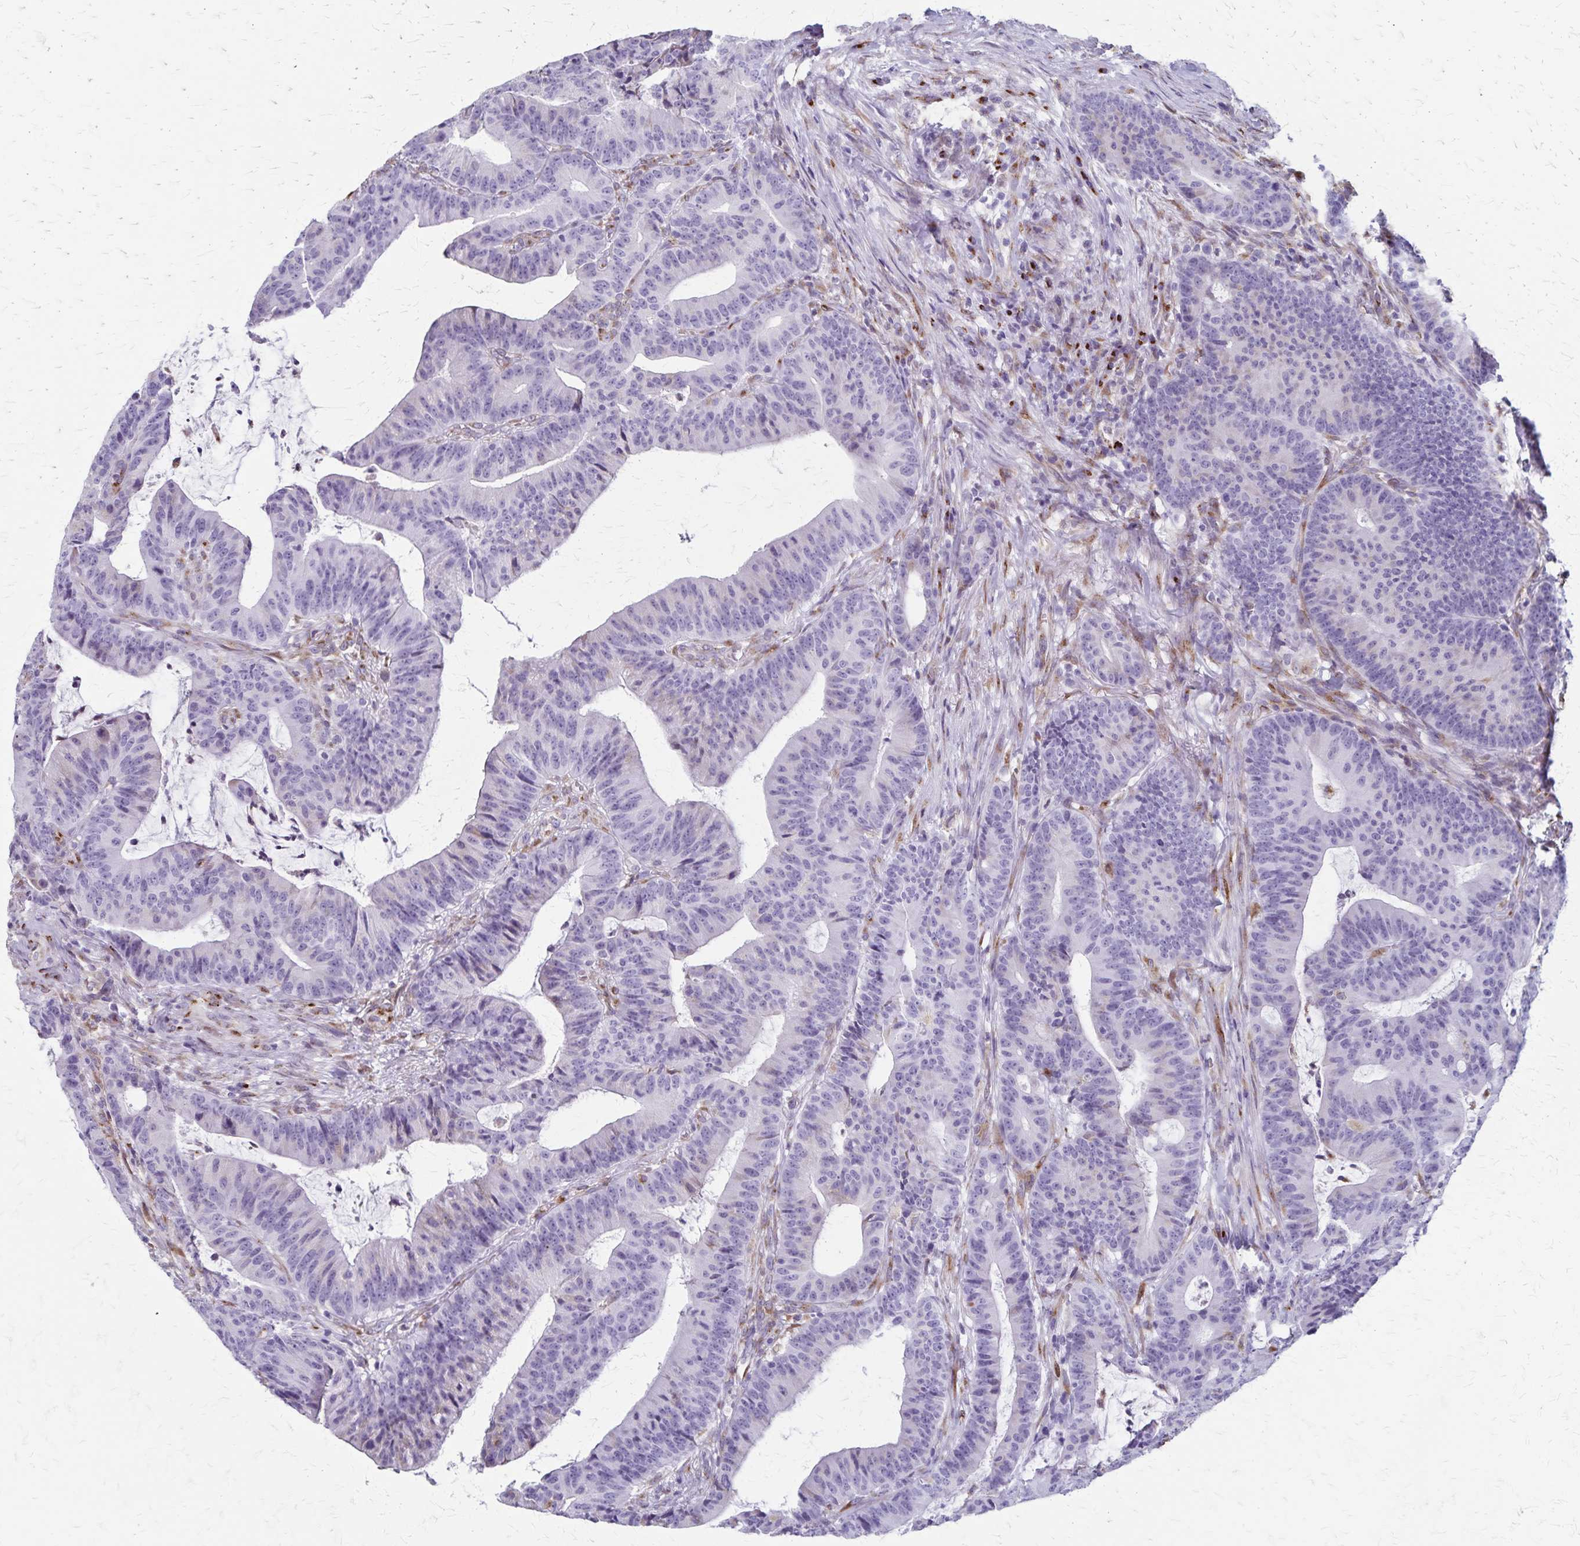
{"staining": {"intensity": "negative", "quantity": "none", "location": "none"}, "tissue": "colorectal cancer", "cell_type": "Tumor cells", "image_type": "cancer", "snomed": [{"axis": "morphology", "description": "Adenocarcinoma, NOS"}, {"axis": "topography", "description": "Colon"}], "caption": "A photomicrograph of adenocarcinoma (colorectal) stained for a protein shows no brown staining in tumor cells.", "gene": "MCFD2", "patient": {"sex": "female", "age": 78}}